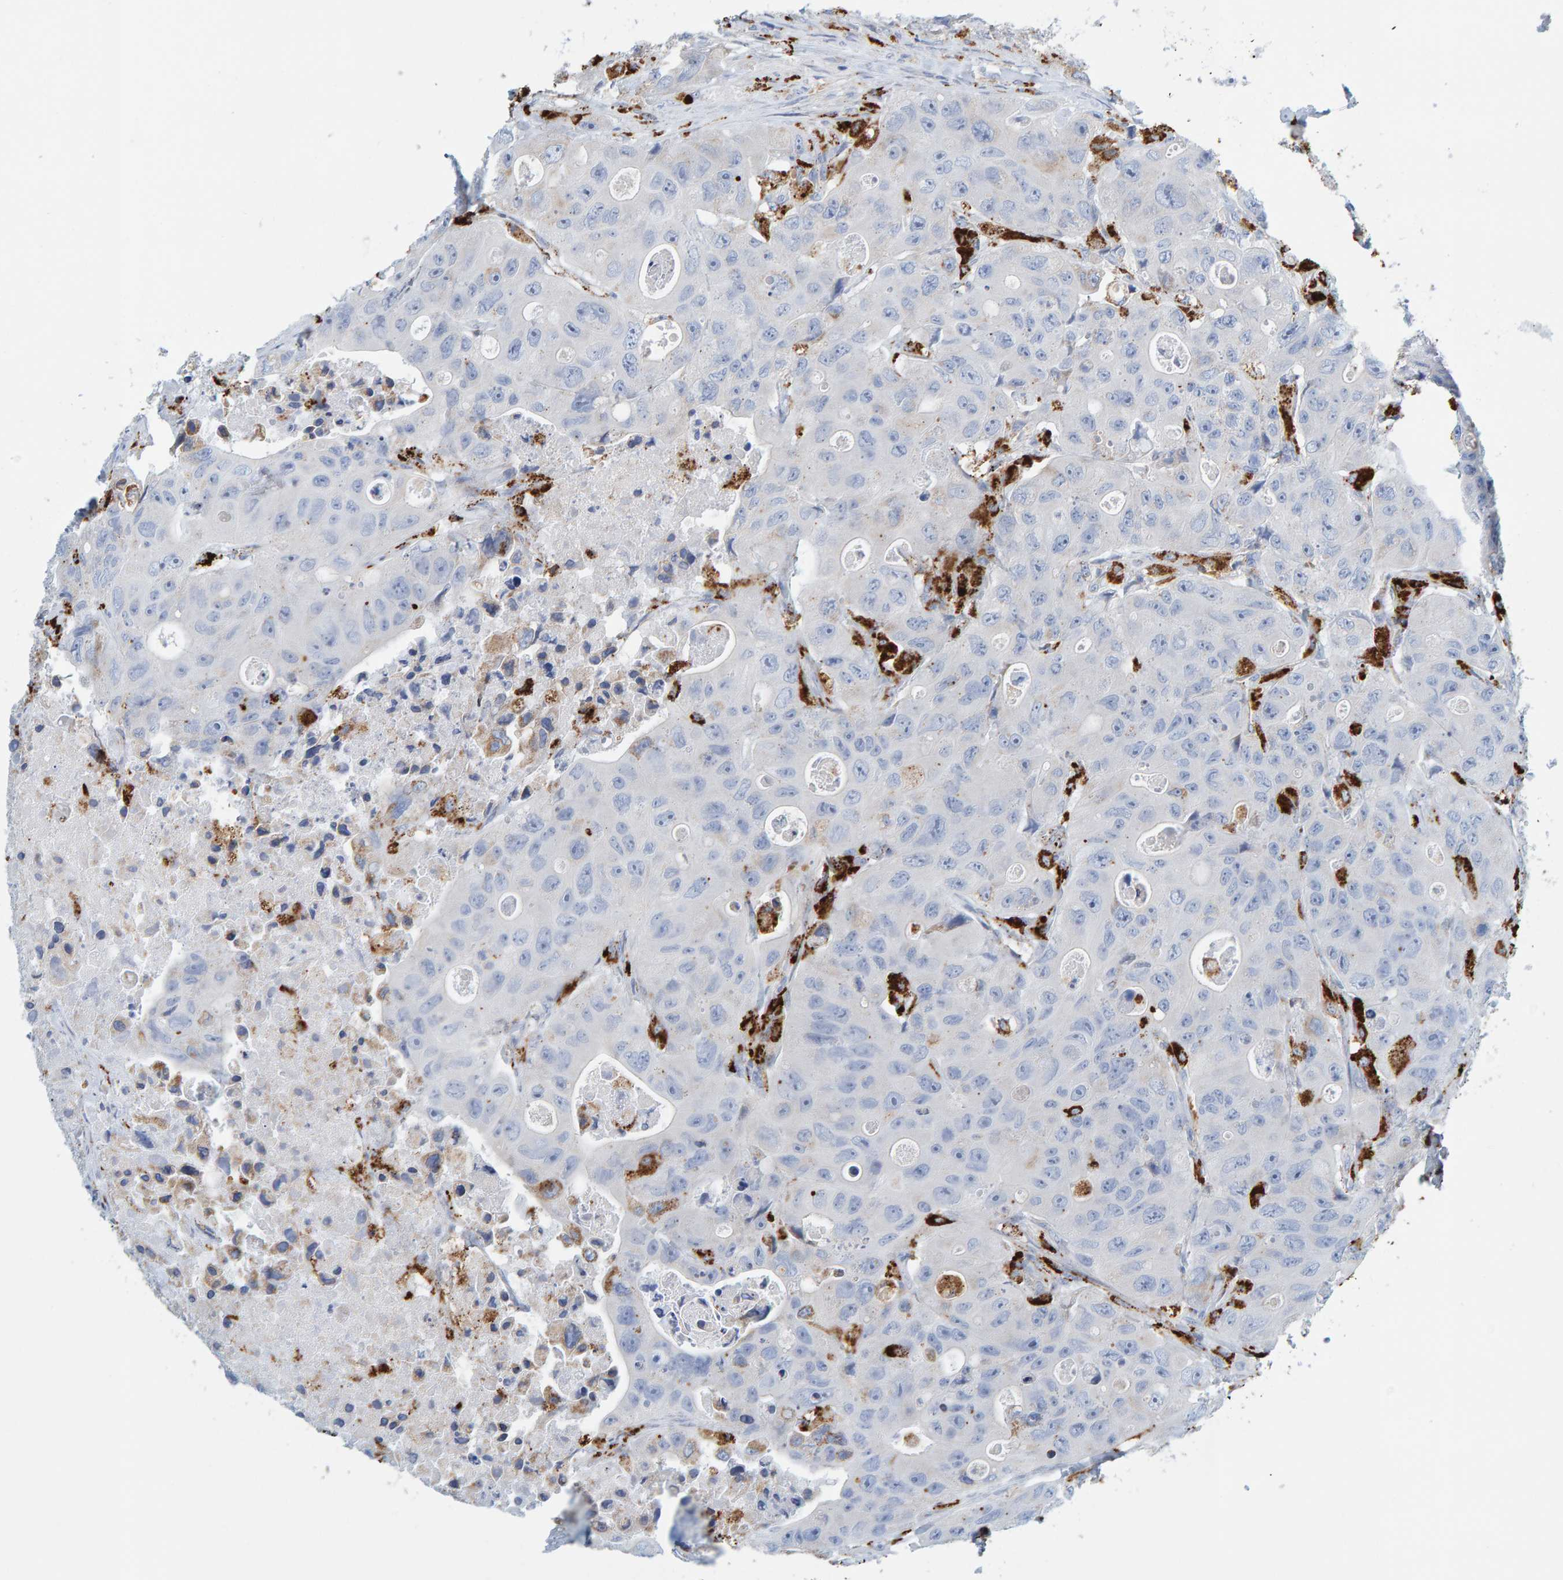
{"staining": {"intensity": "negative", "quantity": "none", "location": "none"}, "tissue": "colorectal cancer", "cell_type": "Tumor cells", "image_type": "cancer", "snomed": [{"axis": "morphology", "description": "Adenocarcinoma, NOS"}, {"axis": "topography", "description": "Colon"}], "caption": "Image shows no protein positivity in tumor cells of adenocarcinoma (colorectal) tissue.", "gene": "BIN3", "patient": {"sex": "female", "age": 46}}